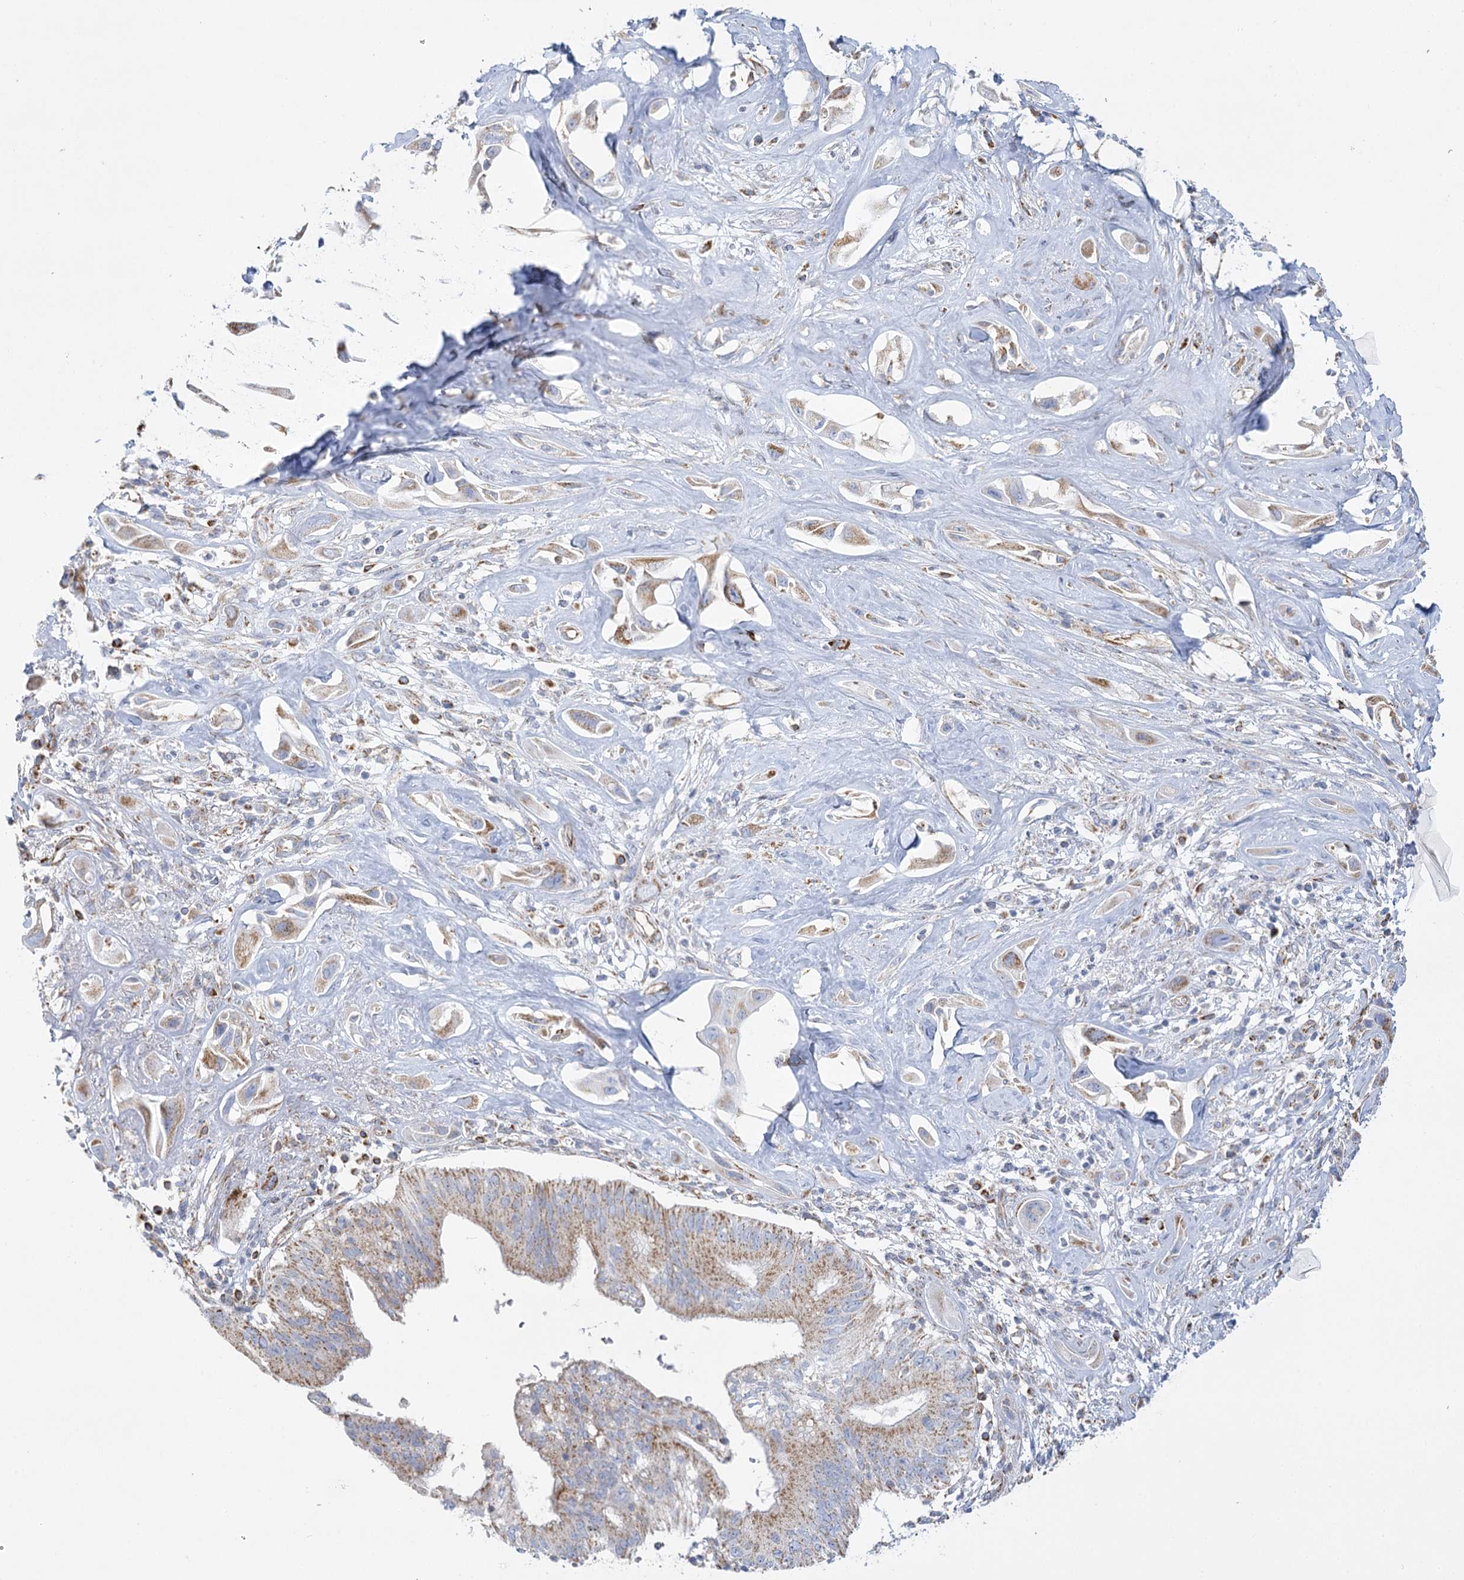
{"staining": {"intensity": "moderate", "quantity": ">75%", "location": "cytoplasmic/membranous"}, "tissue": "pancreatic cancer", "cell_type": "Tumor cells", "image_type": "cancer", "snomed": [{"axis": "morphology", "description": "Adenocarcinoma, NOS"}, {"axis": "topography", "description": "Pancreas"}], "caption": "Protein analysis of adenocarcinoma (pancreatic) tissue reveals moderate cytoplasmic/membranous expression in about >75% of tumor cells.", "gene": "DHTKD1", "patient": {"sex": "male", "age": 68}}